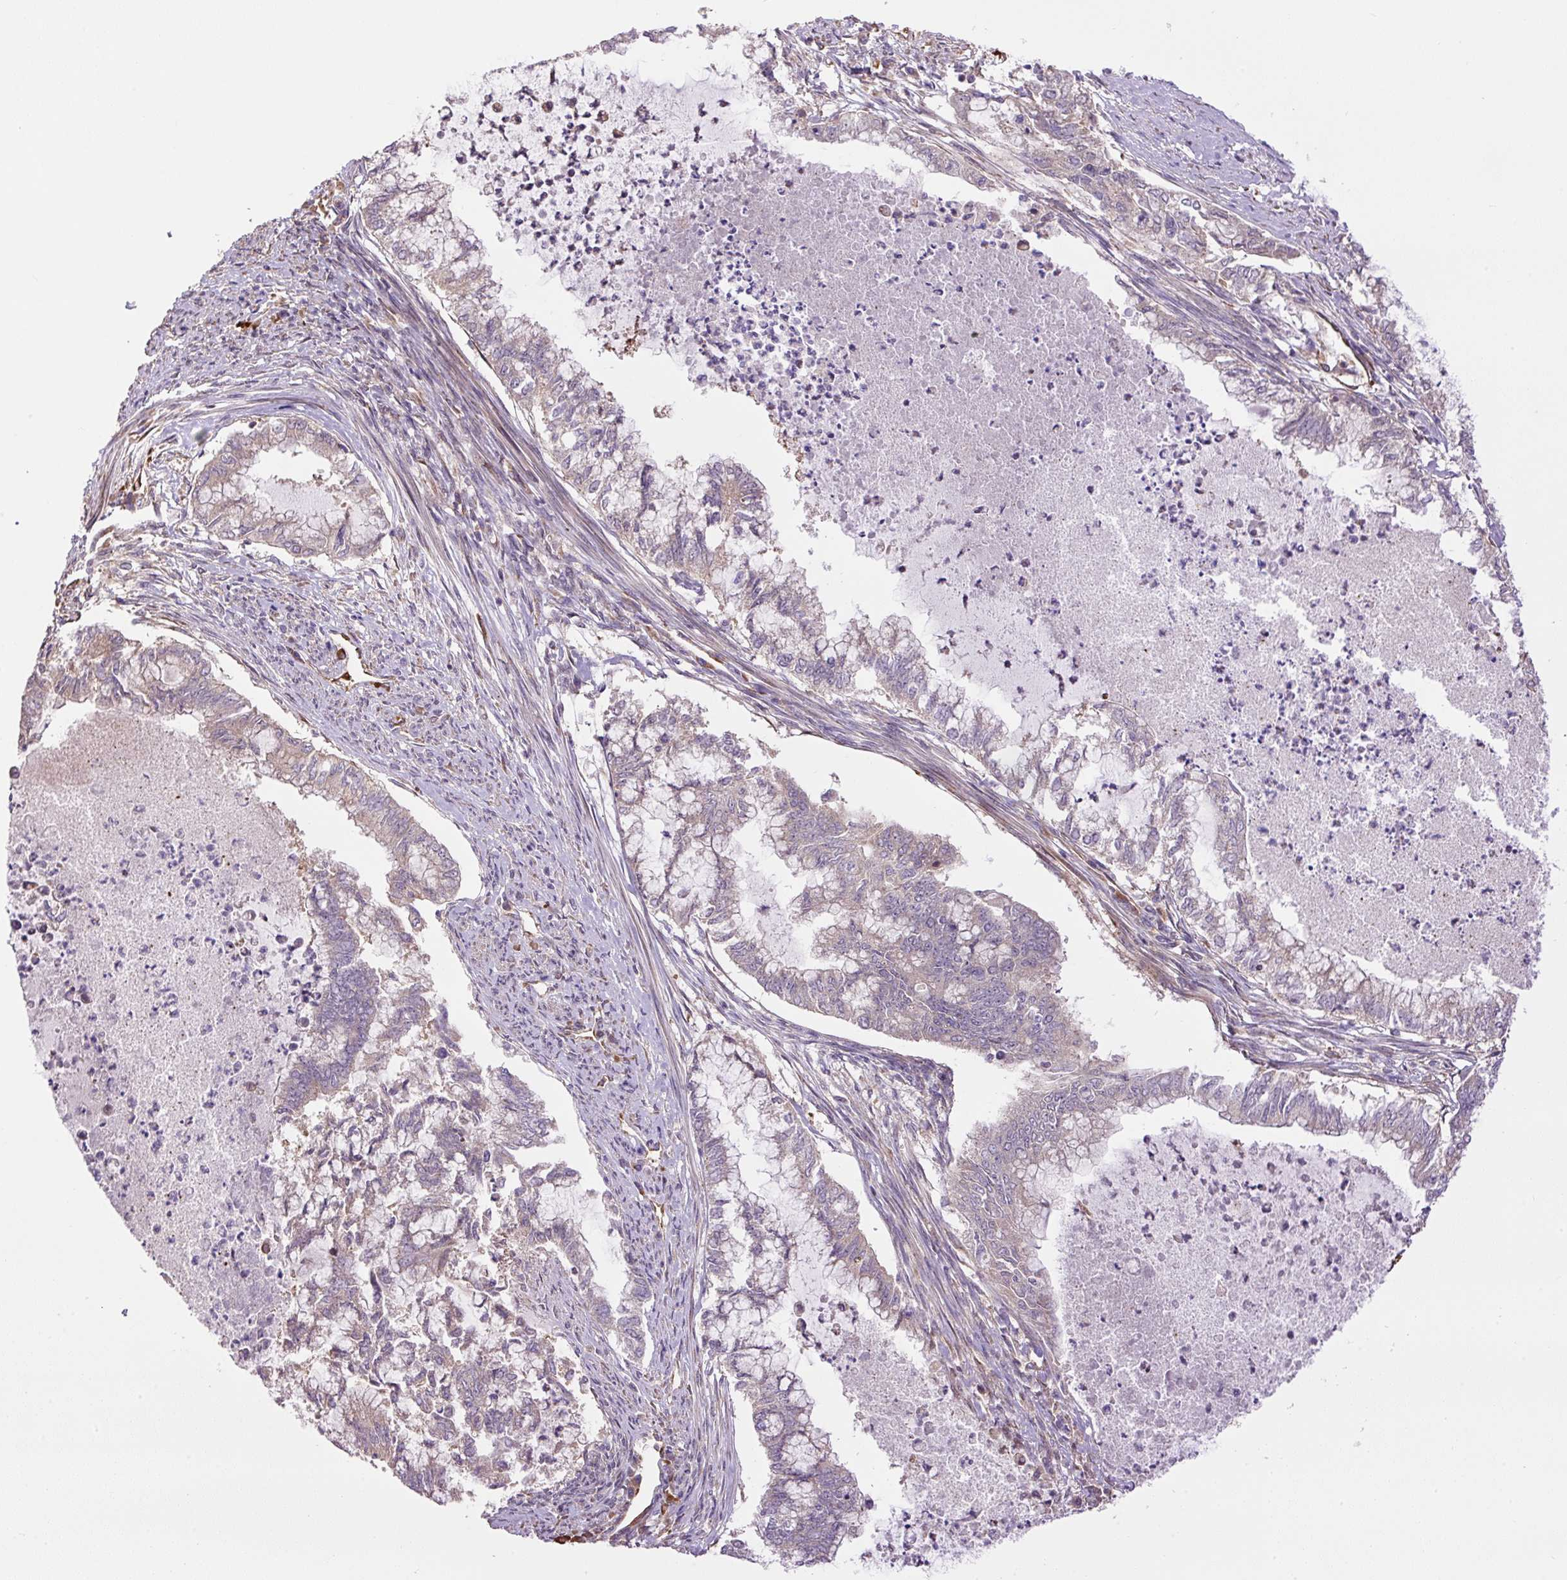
{"staining": {"intensity": "weak", "quantity": "<25%", "location": "cytoplasmic/membranous"}, "tissue": "endometrial cancer", "cell_type": "Tumor cells", "image_type": "cancer", "snomed": [{"axis": "morphology", "description": "Adenocarcinoma, NOS"}, {"axis": "topography", "description": "Endometrium"}], "caption": "This is an immunohistochemistry image of endometrial cancer (adenocarcinoma). There is no positivity in tumor cells.", "gene": "PPME1", "patient": {"sex": "female", "age": 79}}